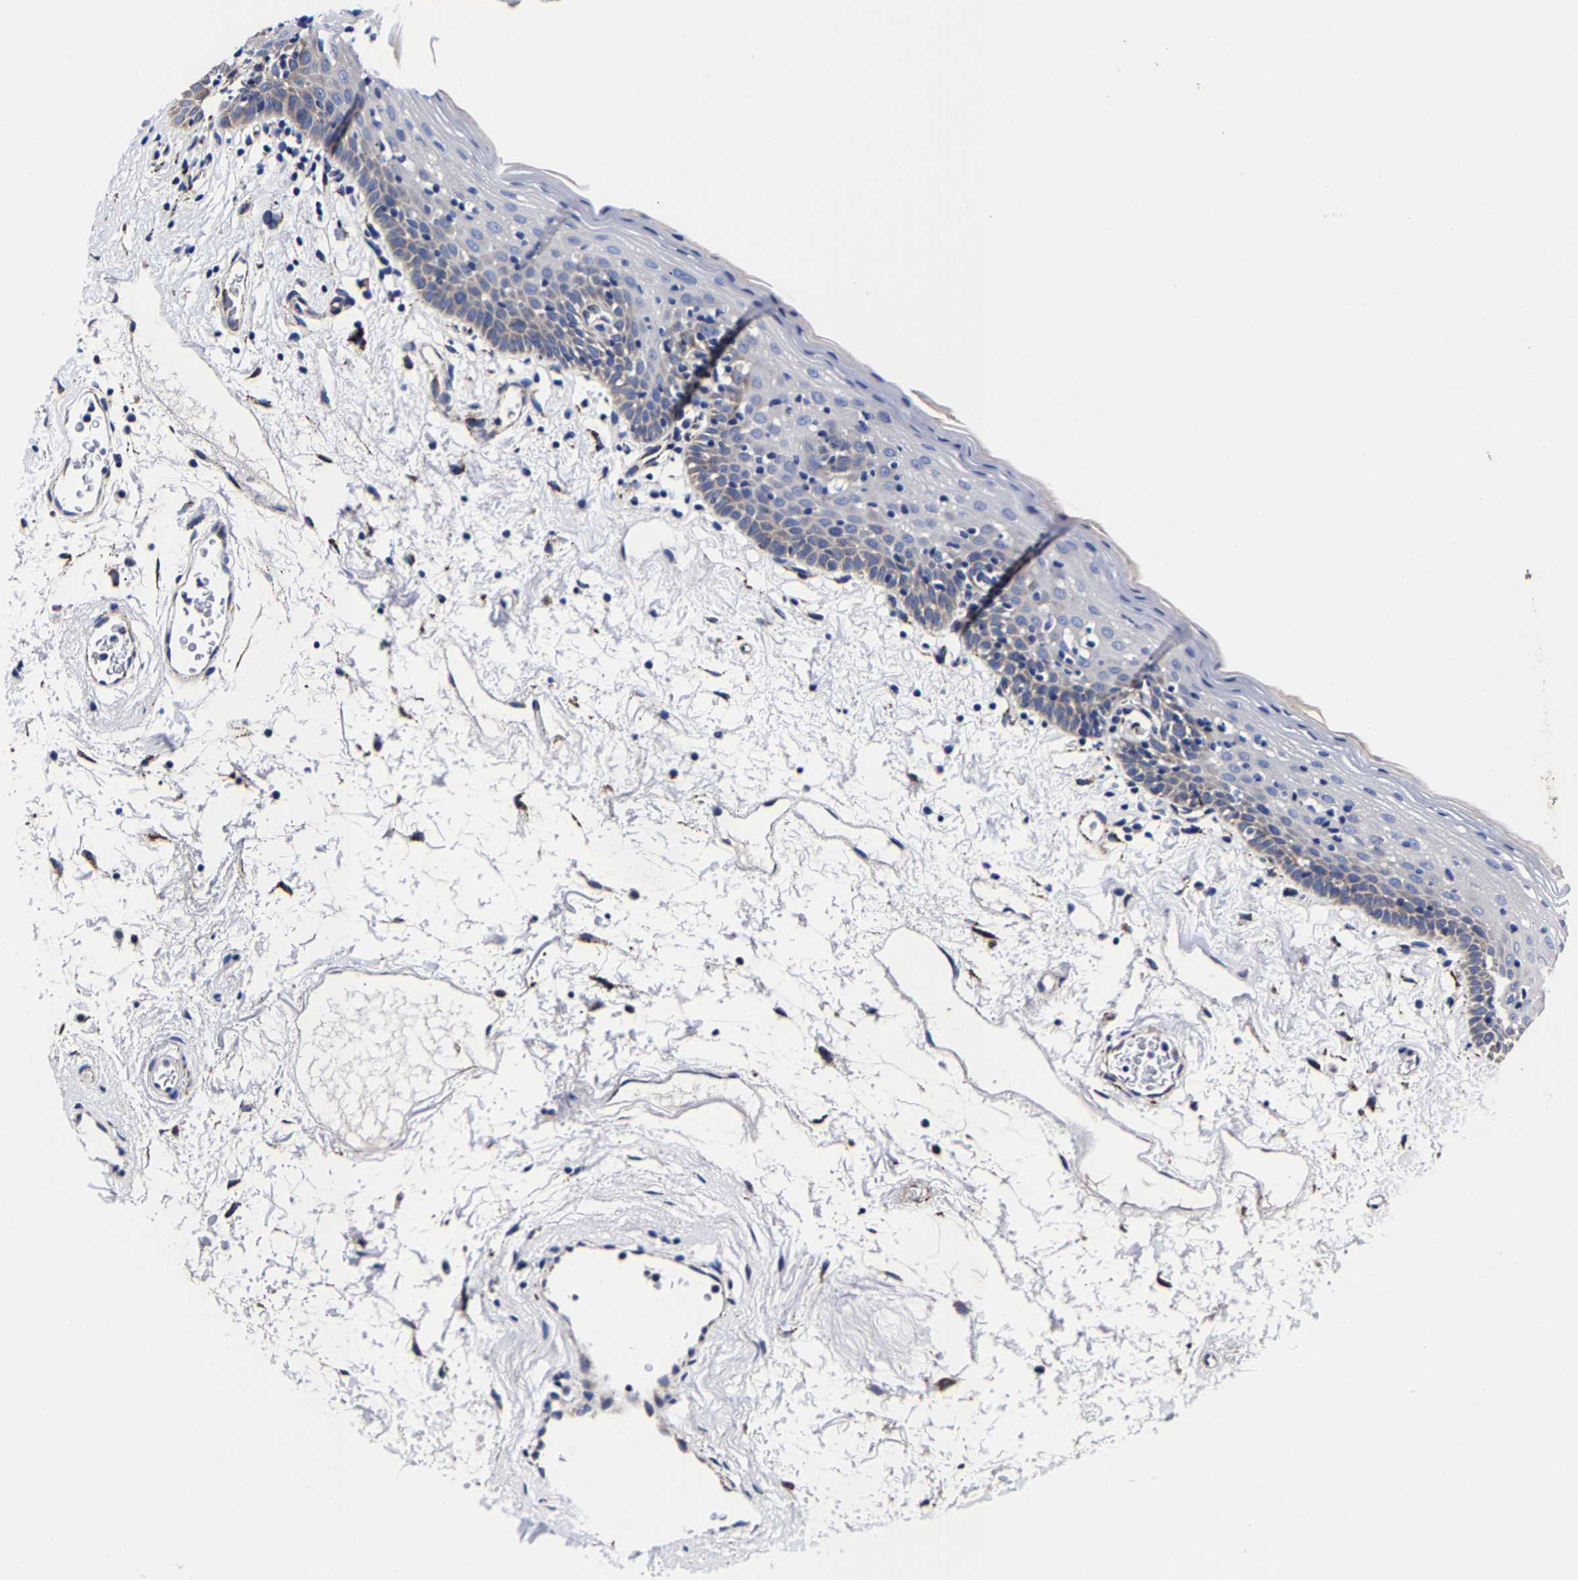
{"staining": {"intensity": "weak", "quantity": "<25%", "location": "cytoplasmic/membranous"}, "tissue": "oral mucosa", "cell_type": "Squamous epithelial cells", "image_type": "normal", "snomed": [{"axis": "morphology", "description": "Normal tissue, NOS"}, {"axis": "topography", "description": "Oral tissue"}], "caption": "DAB immunohistochemical staining of unremarkable oral mucosa exhibits no significant staining in squamous epithelial cells. (Stains: DAB (3,3'-diaminobenzidine) immunohistochemistry with hematoxylin counter stain, Microscopy: brightfield microscopy at high magnification).", "gene": "AASS", "patient": {"sex": "male", "age": 66}}